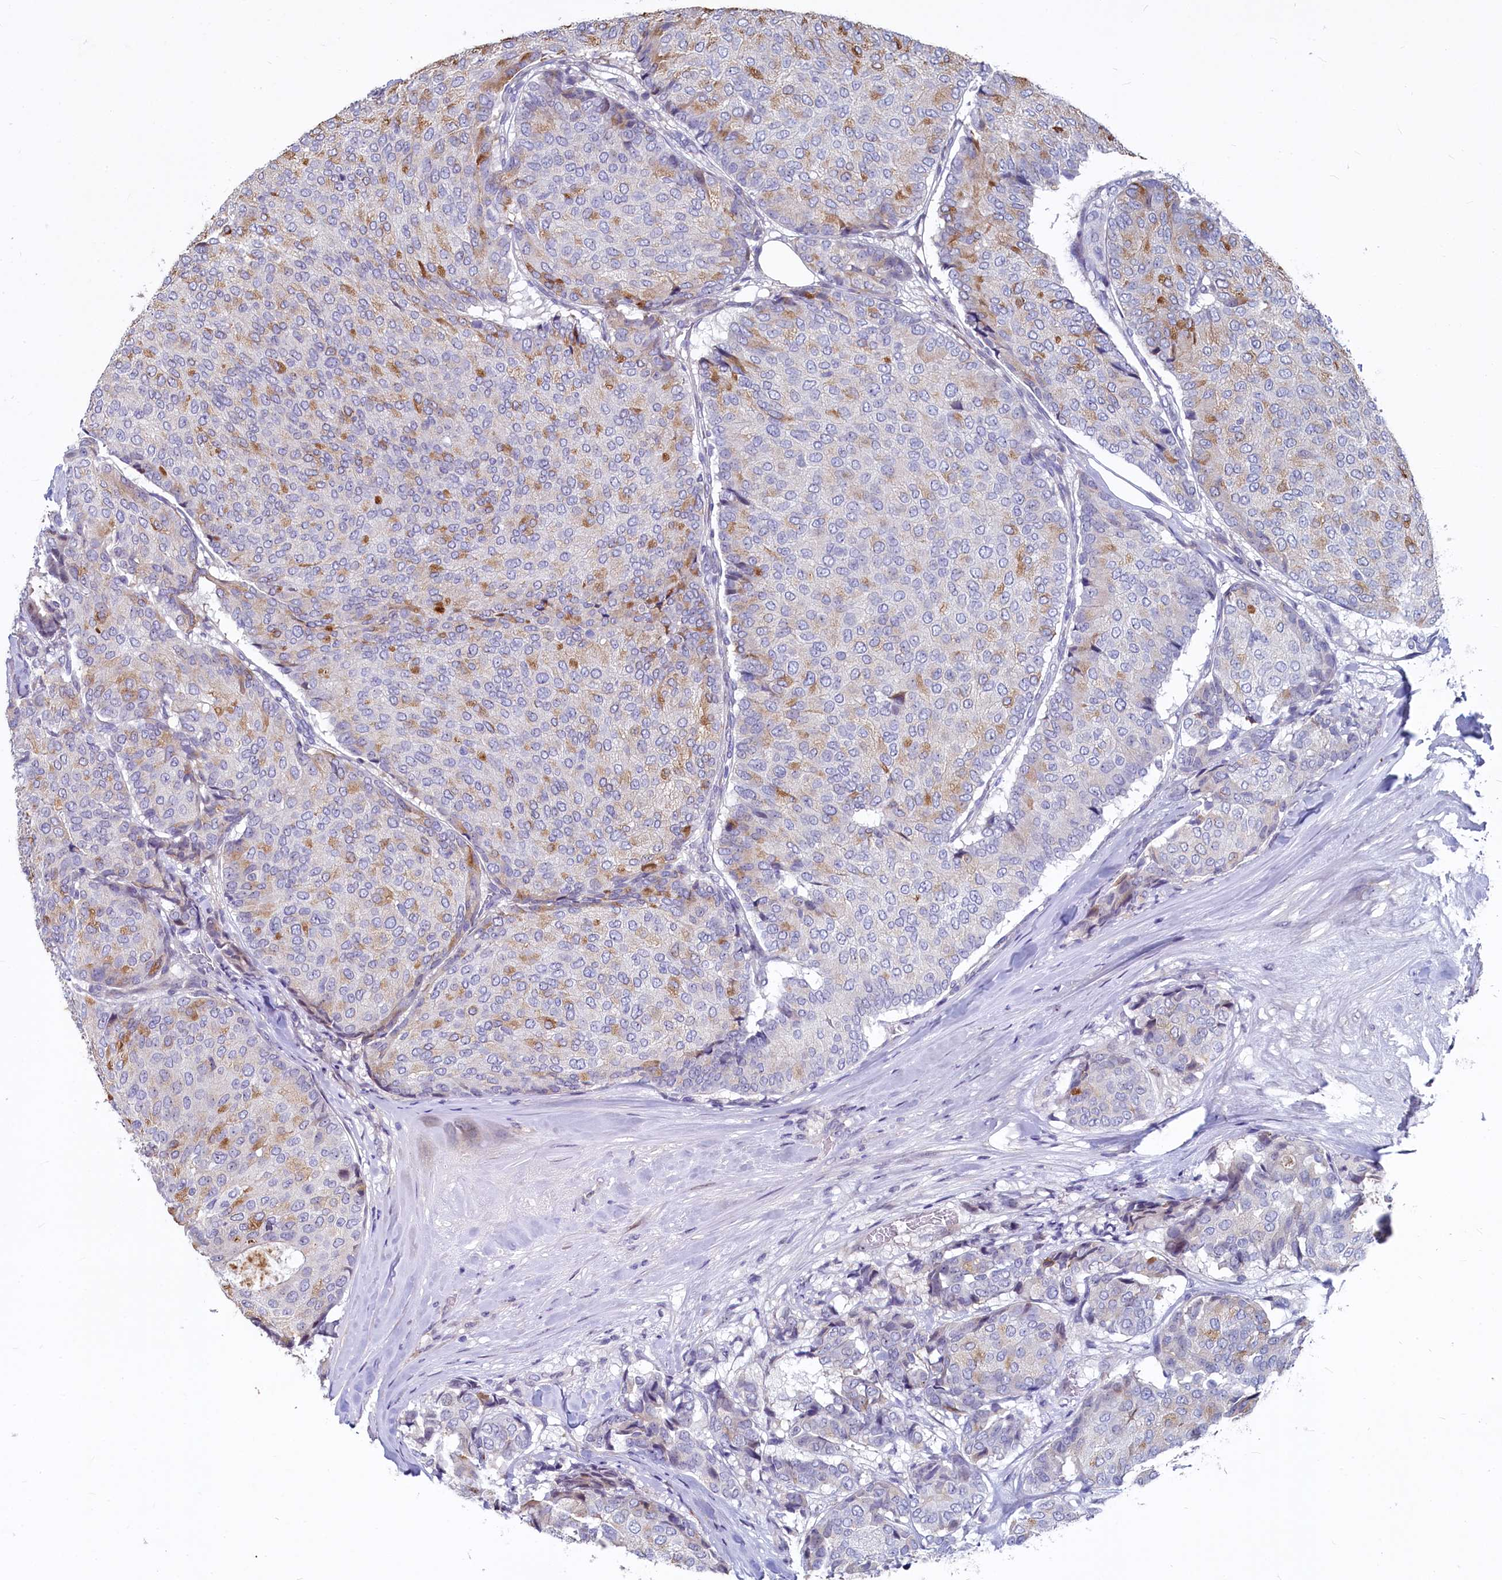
{"staining": {"intensity": "moderate", "quantity": "<25%", "location": "cytoplasmic/membranous"}, "tissue": "breast cancer", "cell_type": "Tumor cells", "image_type": "cancer", "snomed": [{"axis": "morphology", "description": "Duct carcinoma"}, {"axis": "topography", "description": "Breast"}], "caption": "Brown immunohistochemical staining in human intraductal carcinoma (breast) reveals moderate cytoplasmic/membranous expression in approximately <25% of tumor cells.", "gene": "ASXL3", "patient": {"sex": "female", "age": 75}}